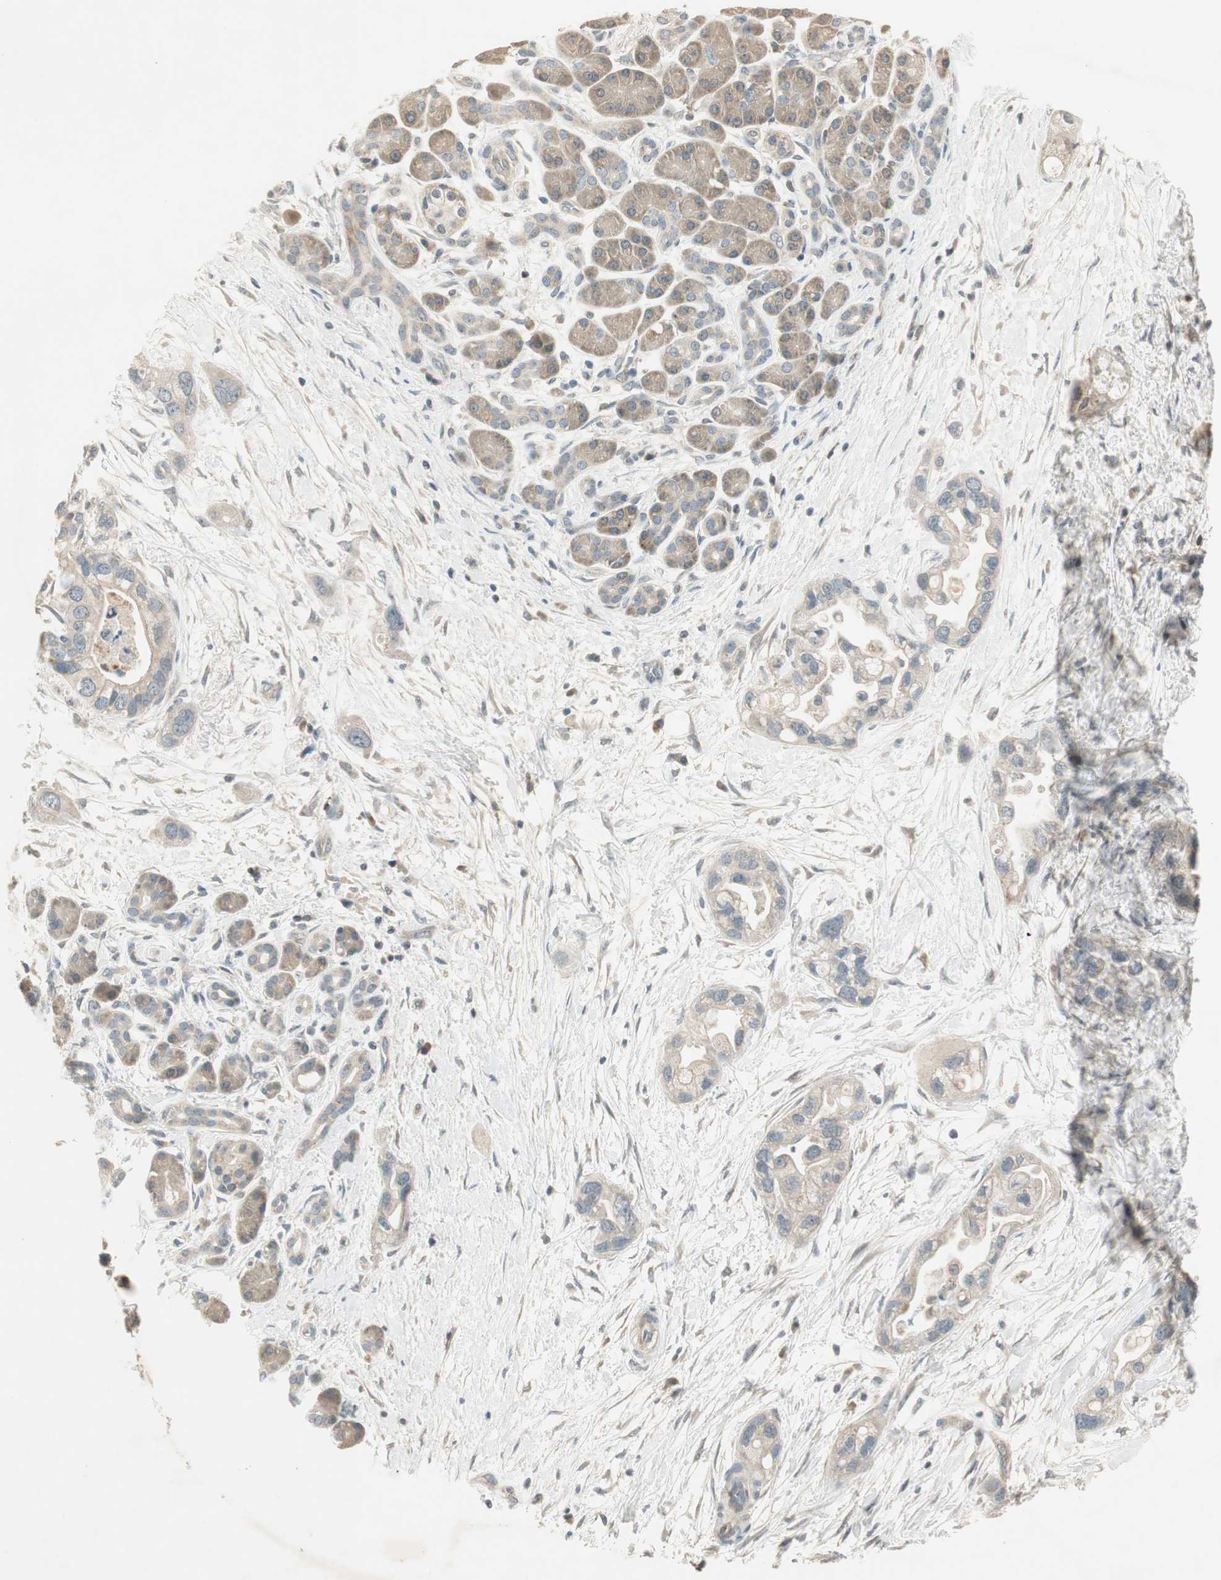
{"staining": {"intensity": "negative", "quantity": "none", "location": "none"}, "tissue": "pancreatic cancer", "cell_type": "Tumor cells", "image_type": "cancer", "snomed": [{"axis": "morphology", "description": "Adenocarcinoma, NOS"}, {"axis": "topography", "description": "Pancreas"}], "caption": "Immunohistochemical staining of human pancreatic adenocarcinoma demonstrates no significant staining in tumor cells.", "gene": "USP2", "patient": {"sex": "female", "age": 77}}